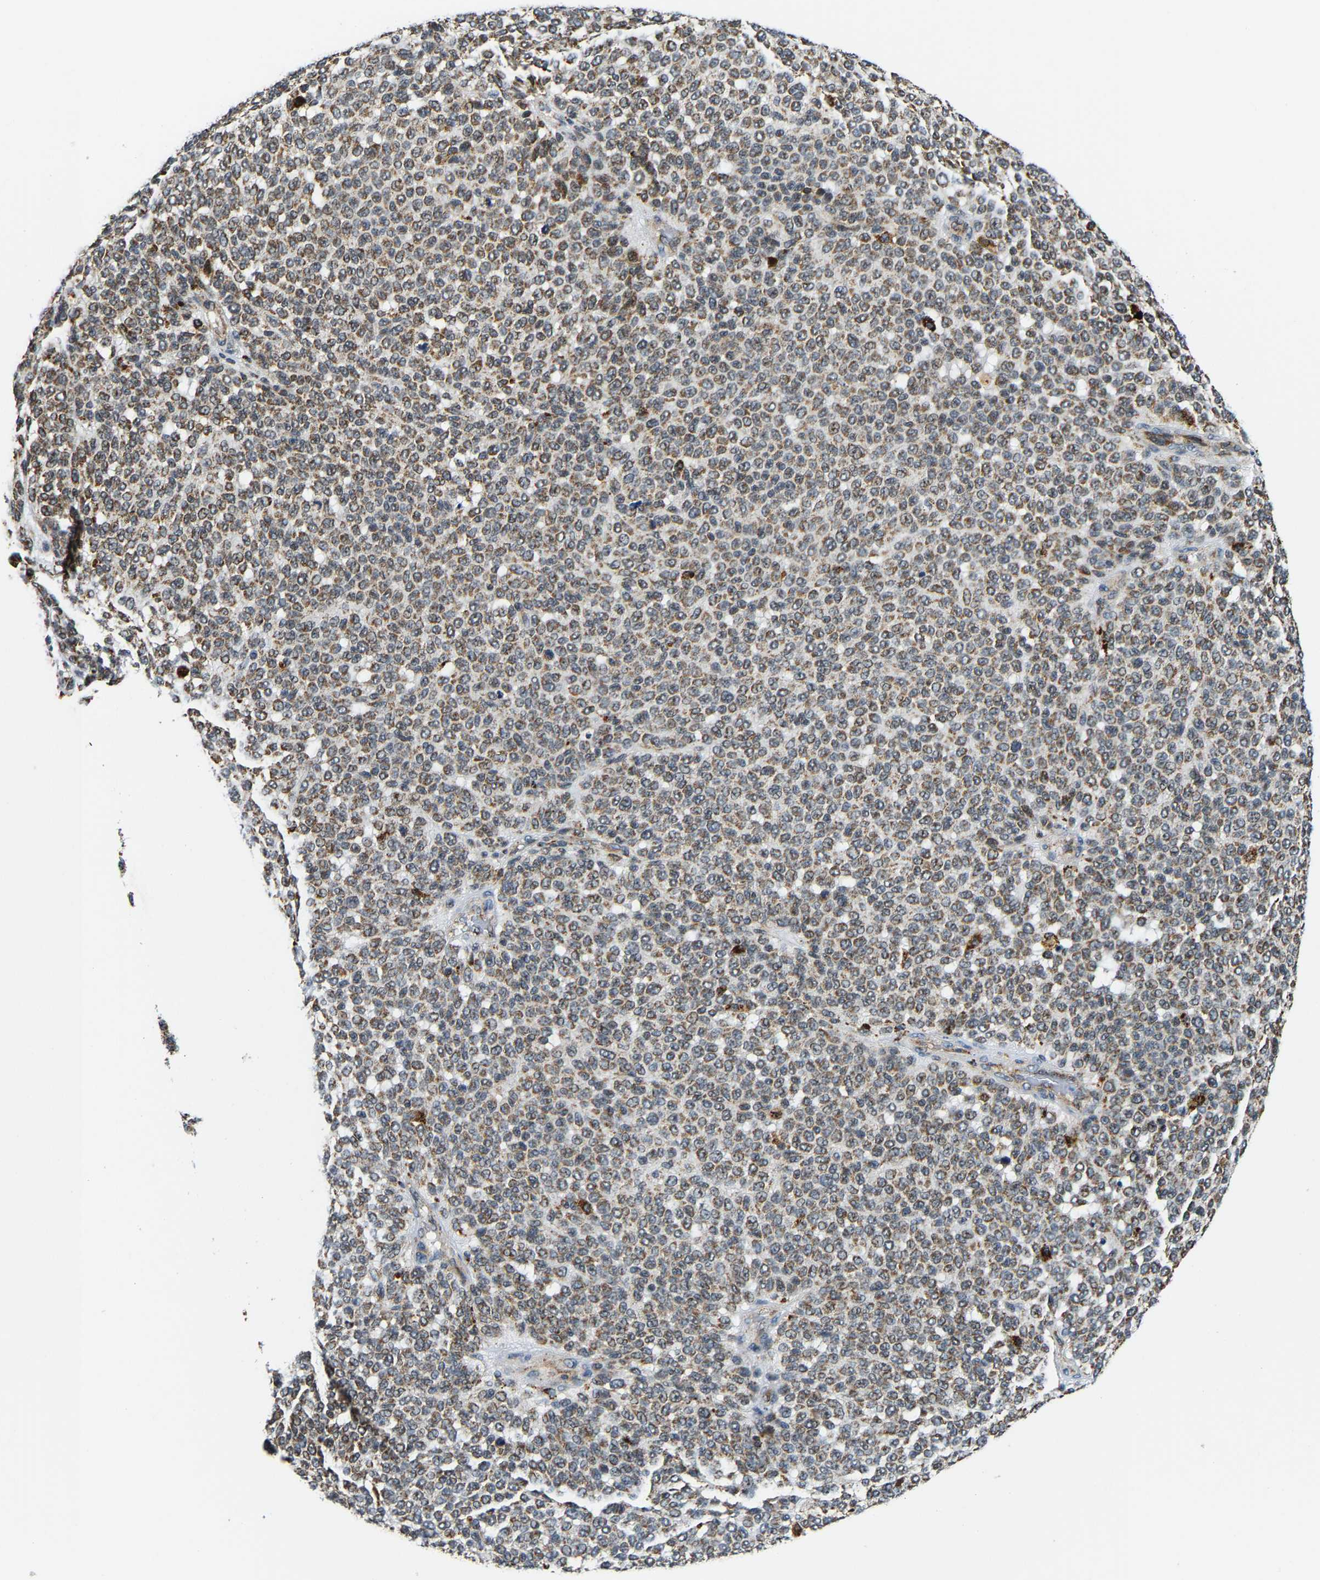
{"staining": {"intensity": "moderate", "quantity": ">75%", "location": "cytoplasmic/membranous"}, "tissue": "melanoma", "cell_type": "Tumor cells", "image_type": "cancer", "snomed": [{"axis": "morphology", "description": "Malignant melanoma, NOS"}, {"axis": "topography", "description": "Skin"}], "caption": "An immunohistochemistry (IHC) micrograph of neoplastic tissue is shown. Protein staining in brown labels moderate cytoplasmic/membranous positivity in melanoma within tumor cells. (IHC, brightfield microscopy, high magnification).", "gene": "GIMAP7", "patient": {"sex": "male", "age": 59}}